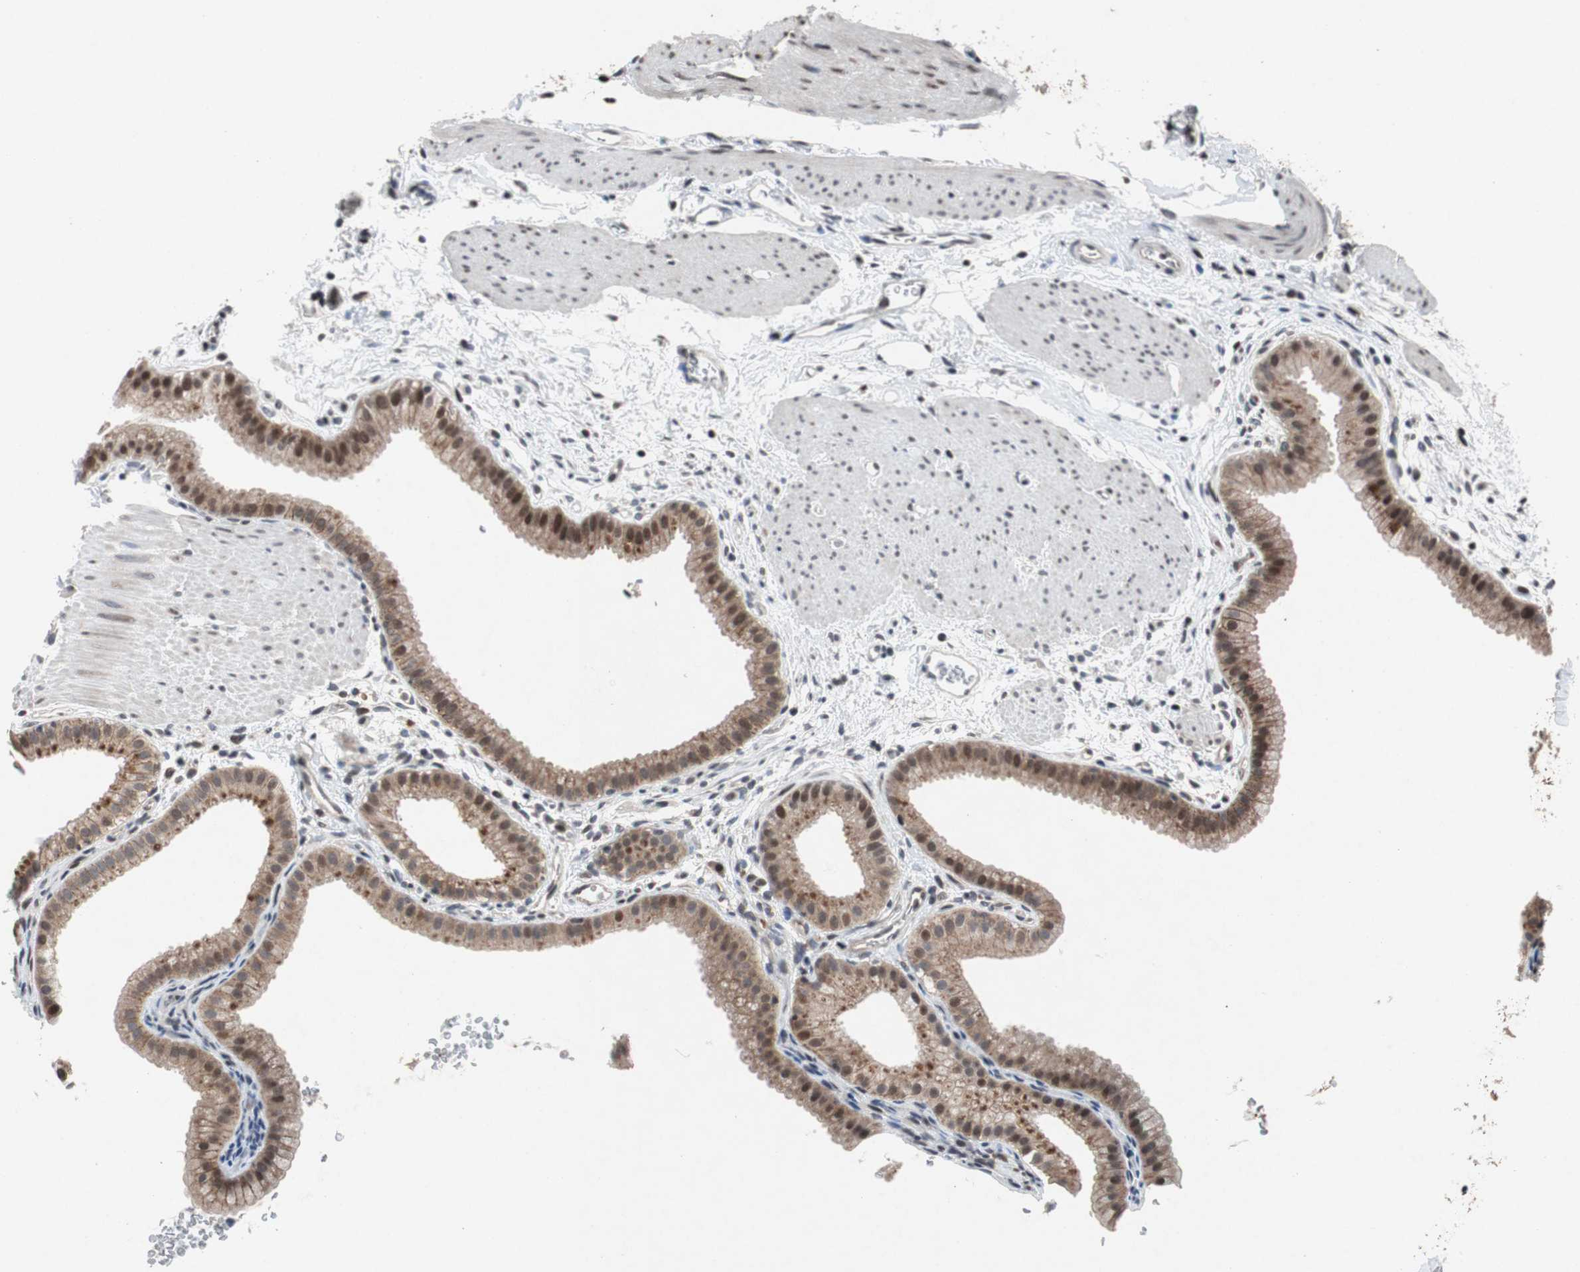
{"staining": {"intensity": "moderate", "quantity": ">75%", "location": "cytoplasmic/membranous,nuclear"}, "tissue": "gallbladder", "cell_type": "Glandular cells", "image_type": "normal", "snomed": [{"axis": "morphology", "description": "Normal tissue, NOS"}, {"axis": "topography", "description": "Gallbladder"}], "caption": "IHC image of unremarkable gallbladder: gallbladder stained using immunohistochemistry (IHC) demonstrates medium levels of moderate protein expression localized specifically in the cytoplasmic/membranous,nuclear of glandular cells, appearing as a cytoplasmic/membranous,nuclear brown color.", "gene": "TP63", "patient": {"sex": "female", "age": 64}}